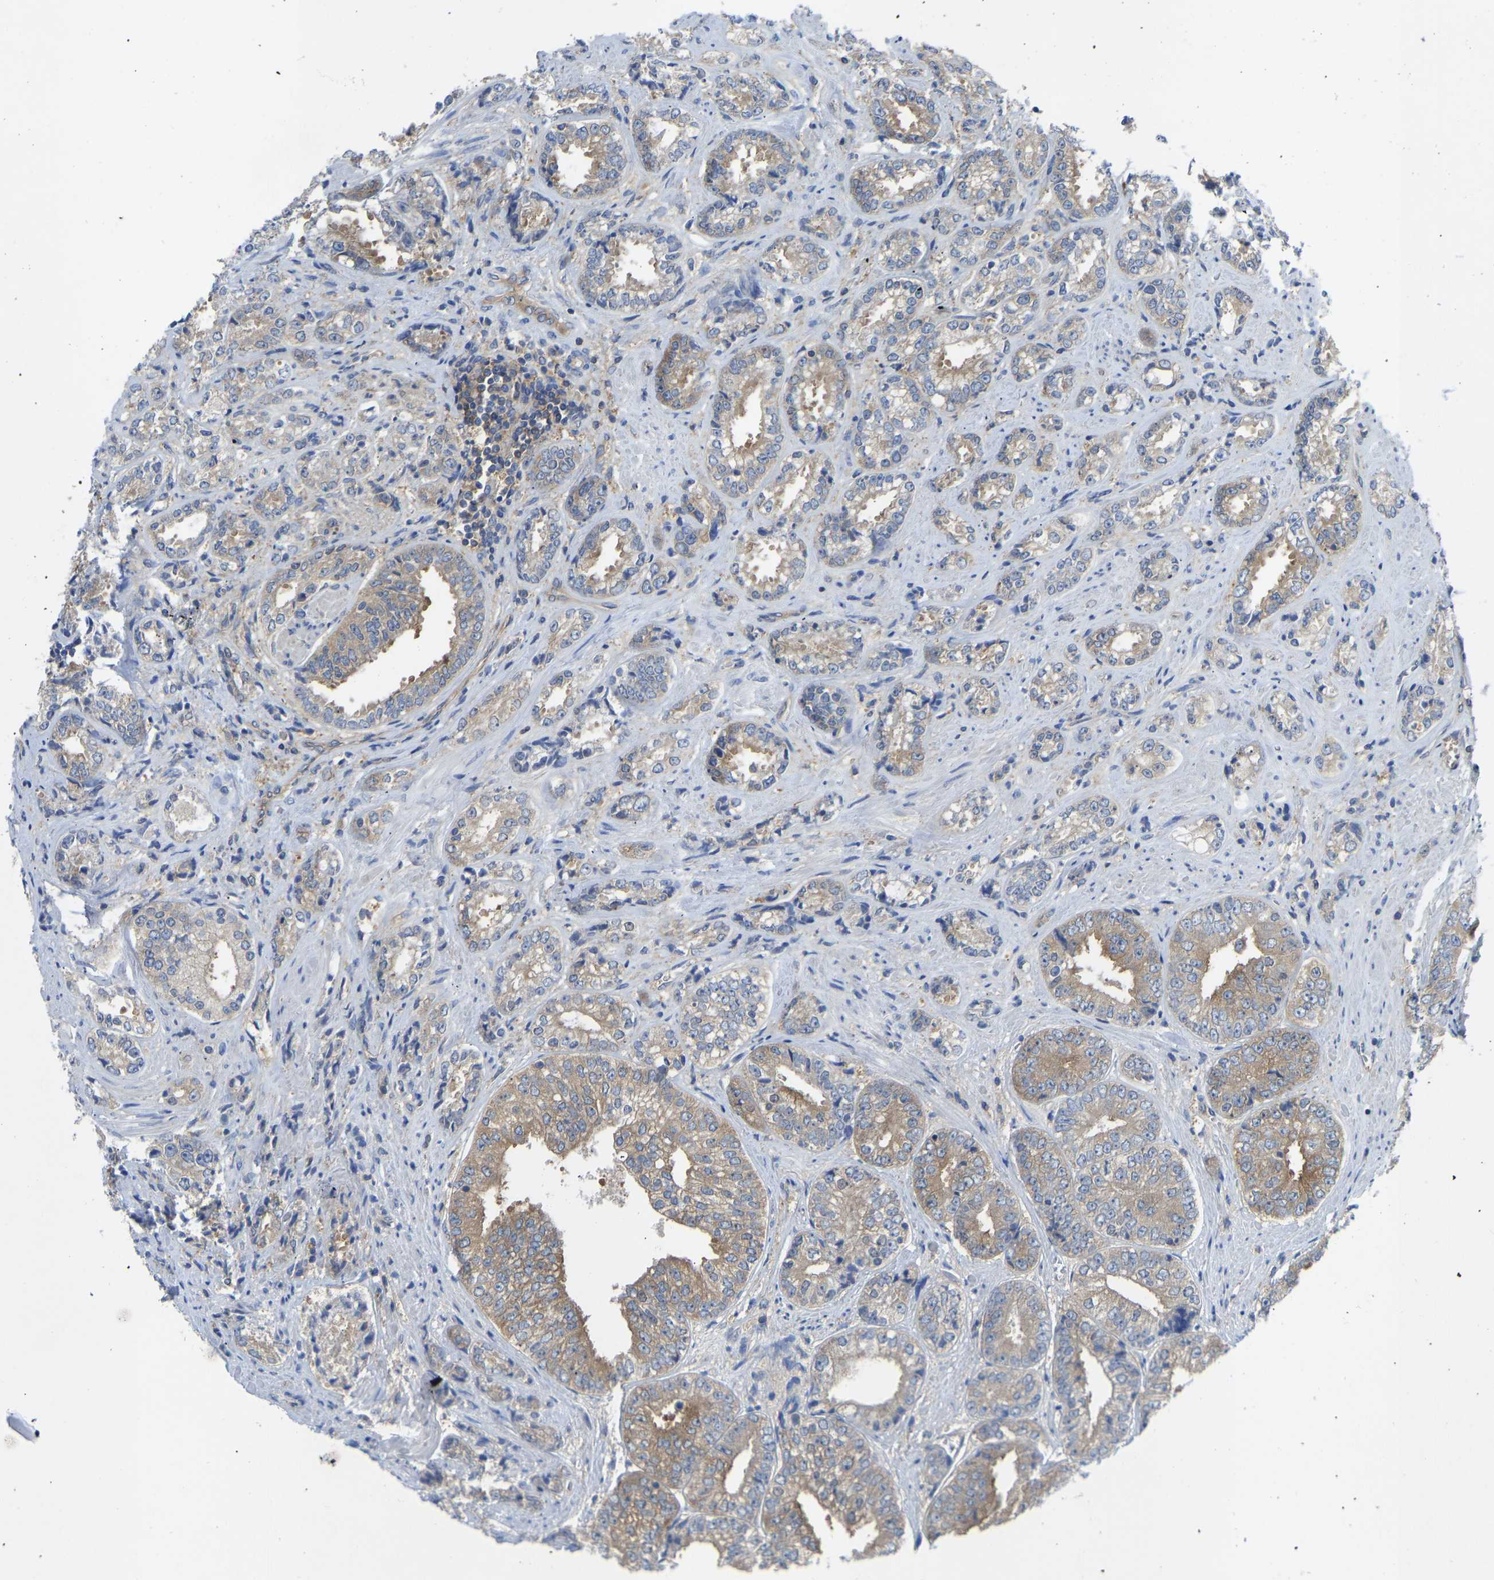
{"staining": {"intensity": "weak", "quantity": ">75%", "location": "cytoplasmic/membranous"}, "tissue": "prostate cancer", "cell_type": "Tumor cells", "image_type": "cancer", "snomed": [{"axis": "morphology", "description": "Adenocarcinoma, High grade"}, {"axis": "topography", "description": "Prostate"}], "caption": "High-grade adenocarcinoma (prostate) stained with a brown dye displays weak cytoplasmic/membranous positive positivity in about >75% of tumor cells.", "gene": "PPP3CA", "patient": {"sex": "male", "age": 61}}